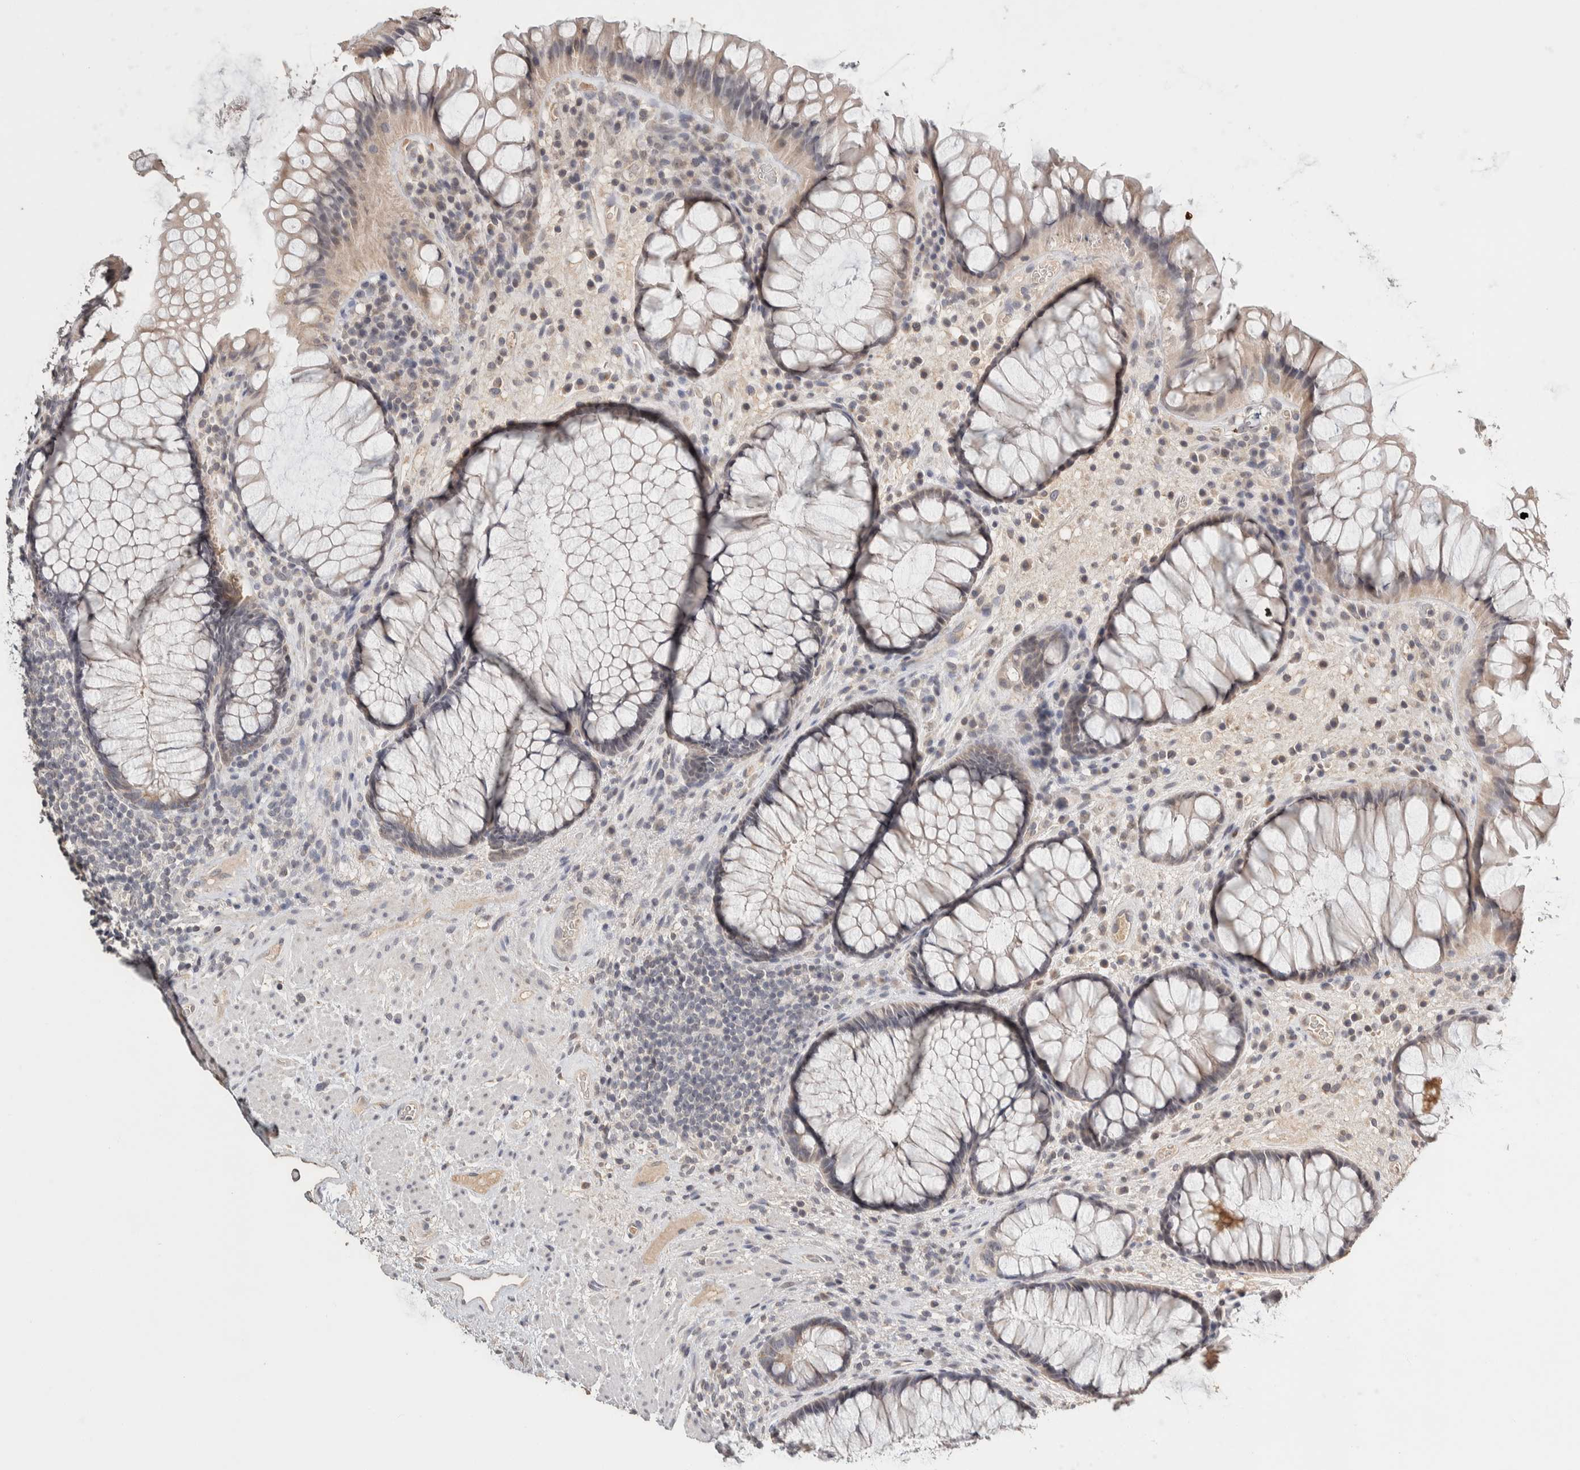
{"staining": {"intensity": "weak", "quantity": "<25%", "location": "cytoplasmic/membranous"}, "tissue": "rectum", "cell_type": "Glandular cells", "image_type": "normal", "snomed": [{"axis": "morphology", "description": "Normal tissue, NOS"}, {"axis": "topography", "description": "Rectum"}], "caption": "Benign rectum was stained to show a protein in brown. There is no significant positivity in glandular cells. Nuclei are stained in blue.", "gene": "CRAT", "patient": {"sex": "male", "age": 51}}